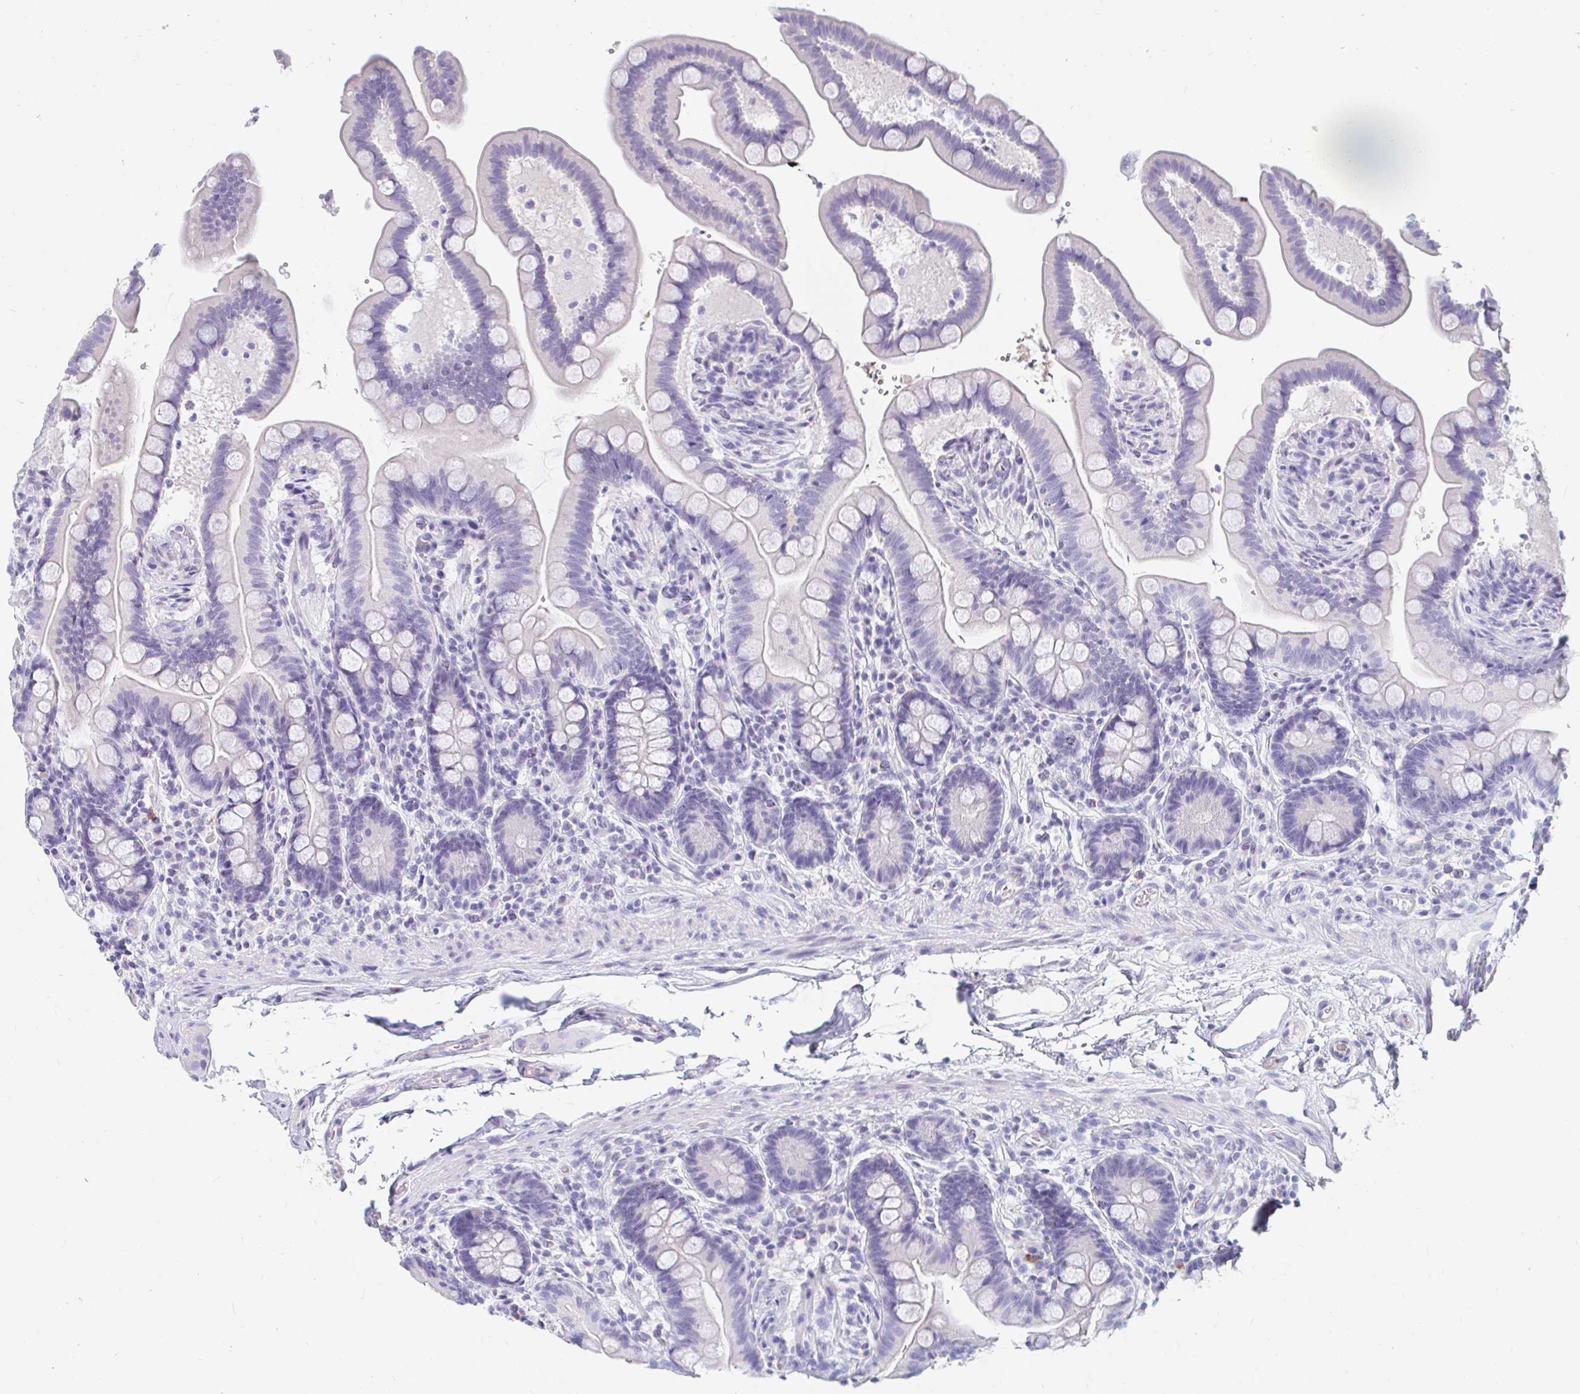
{"staining": {"intensity": "negative", "quantity": "none", "location": "none"}, "tissue": "colon", "cell_type": "Endothelial cells", "image_type": "normal", "snomed": [{"axis": "morphology", "description": "Normal tissue, NOS"}, {"axis": "topography", "description": "Smooth muscle"}, {"axis": "topography", "description": "Colon"}], "caption": "DAB immunohistochemical staining of normal human colon demonstrates no significant staining in endothelial cells.", "gene": "TEX44", "patient": {"sex": "male", "age": 73}}